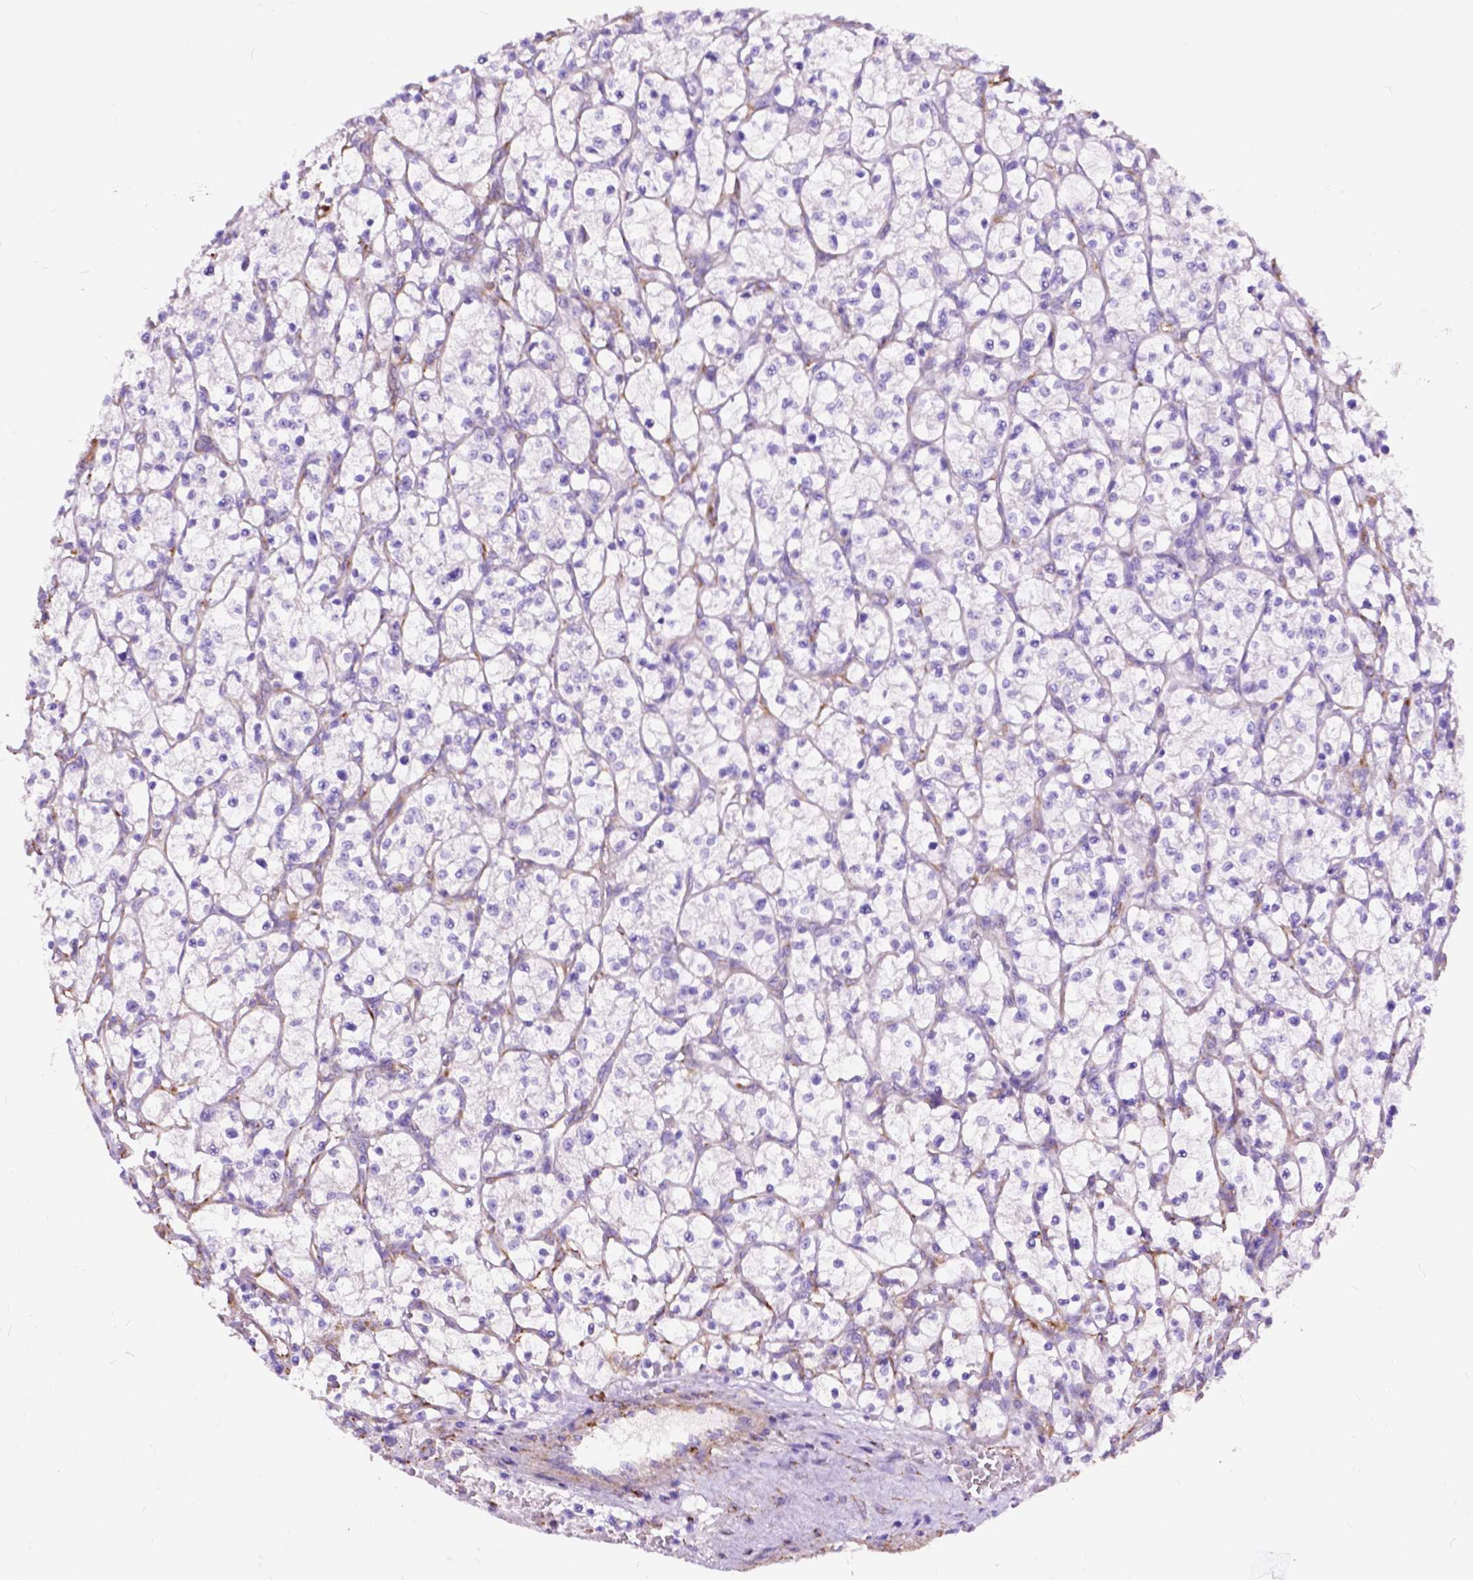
{"staining": {"intensity": "negative", "quantity": "none", "location": "none"}, "tissue": "renal cancer", "cell_type": "Tumor cells", "image_type": "cancer", "snomed": [{"axis": "morphology", "description": "Adenocarcinoma, NOS"}, {"axis": "topography", "description": "Kidney"}], "caption": "Renal cancer (adenocarcinoma) stained for a protein using IHC shows no staining tumor cells.", "gene": "PCDHA12", "patient": {"sex": "female", "age": 64}}